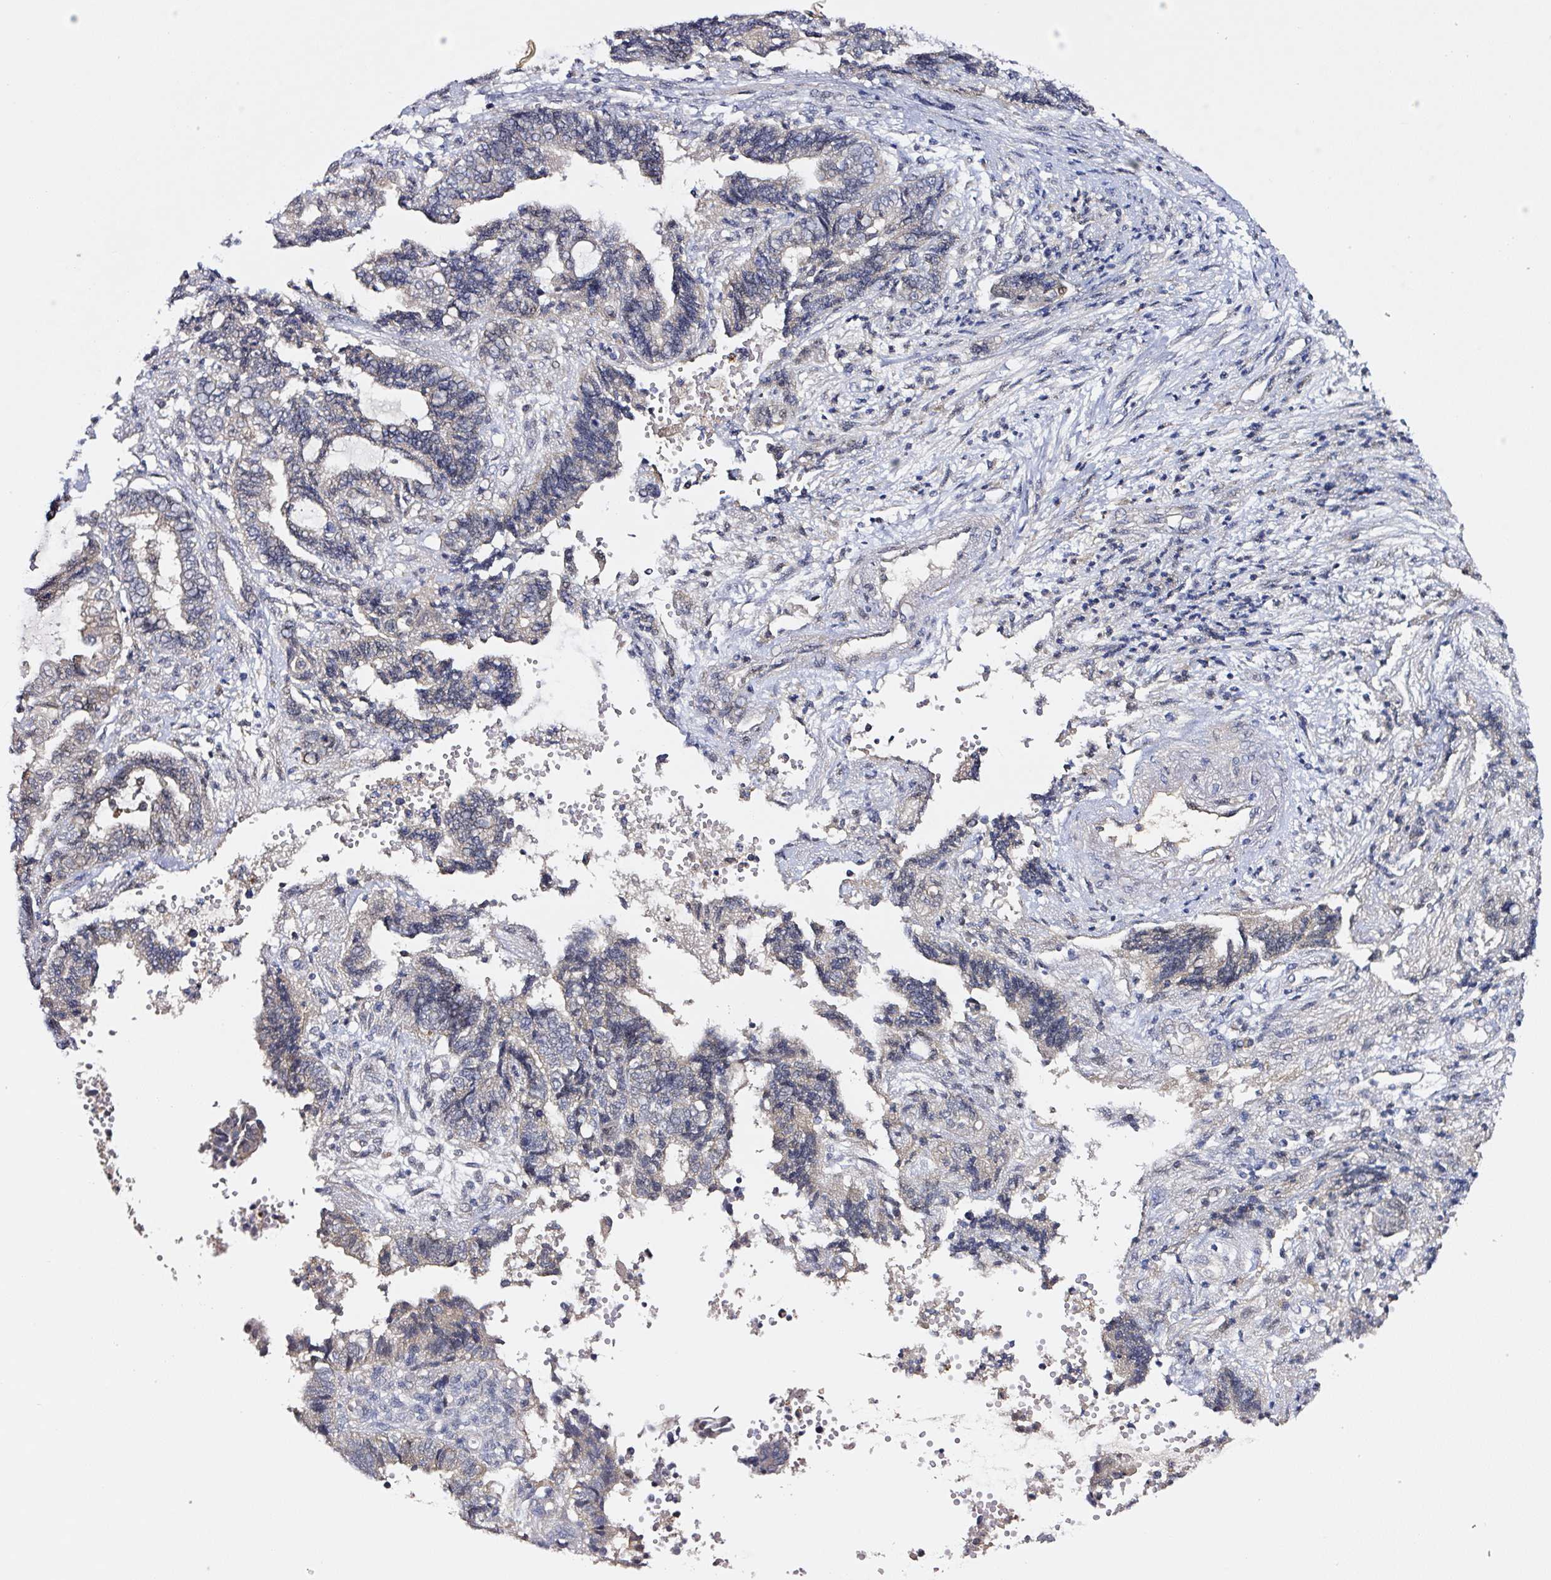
{"staining": {"intensity": "negative", "quantity": "none", "location": "none"}, "tissue": "endometrial cancer", "cell_type": "Tumor cells", "image_type": "cancer", "snomed": [{"axis": "morphology", "description": "Adenocarcinoma, NOS"}, {"axis": "topography", "description": "Uterus"}, {"axis": "topography", "description": "Endometrium"}], "caption": "Tumor cells show no significant staining in endometrial cancer.", "gene": "PRKAA2", "patient": {"sex": "female", "age": 70}}